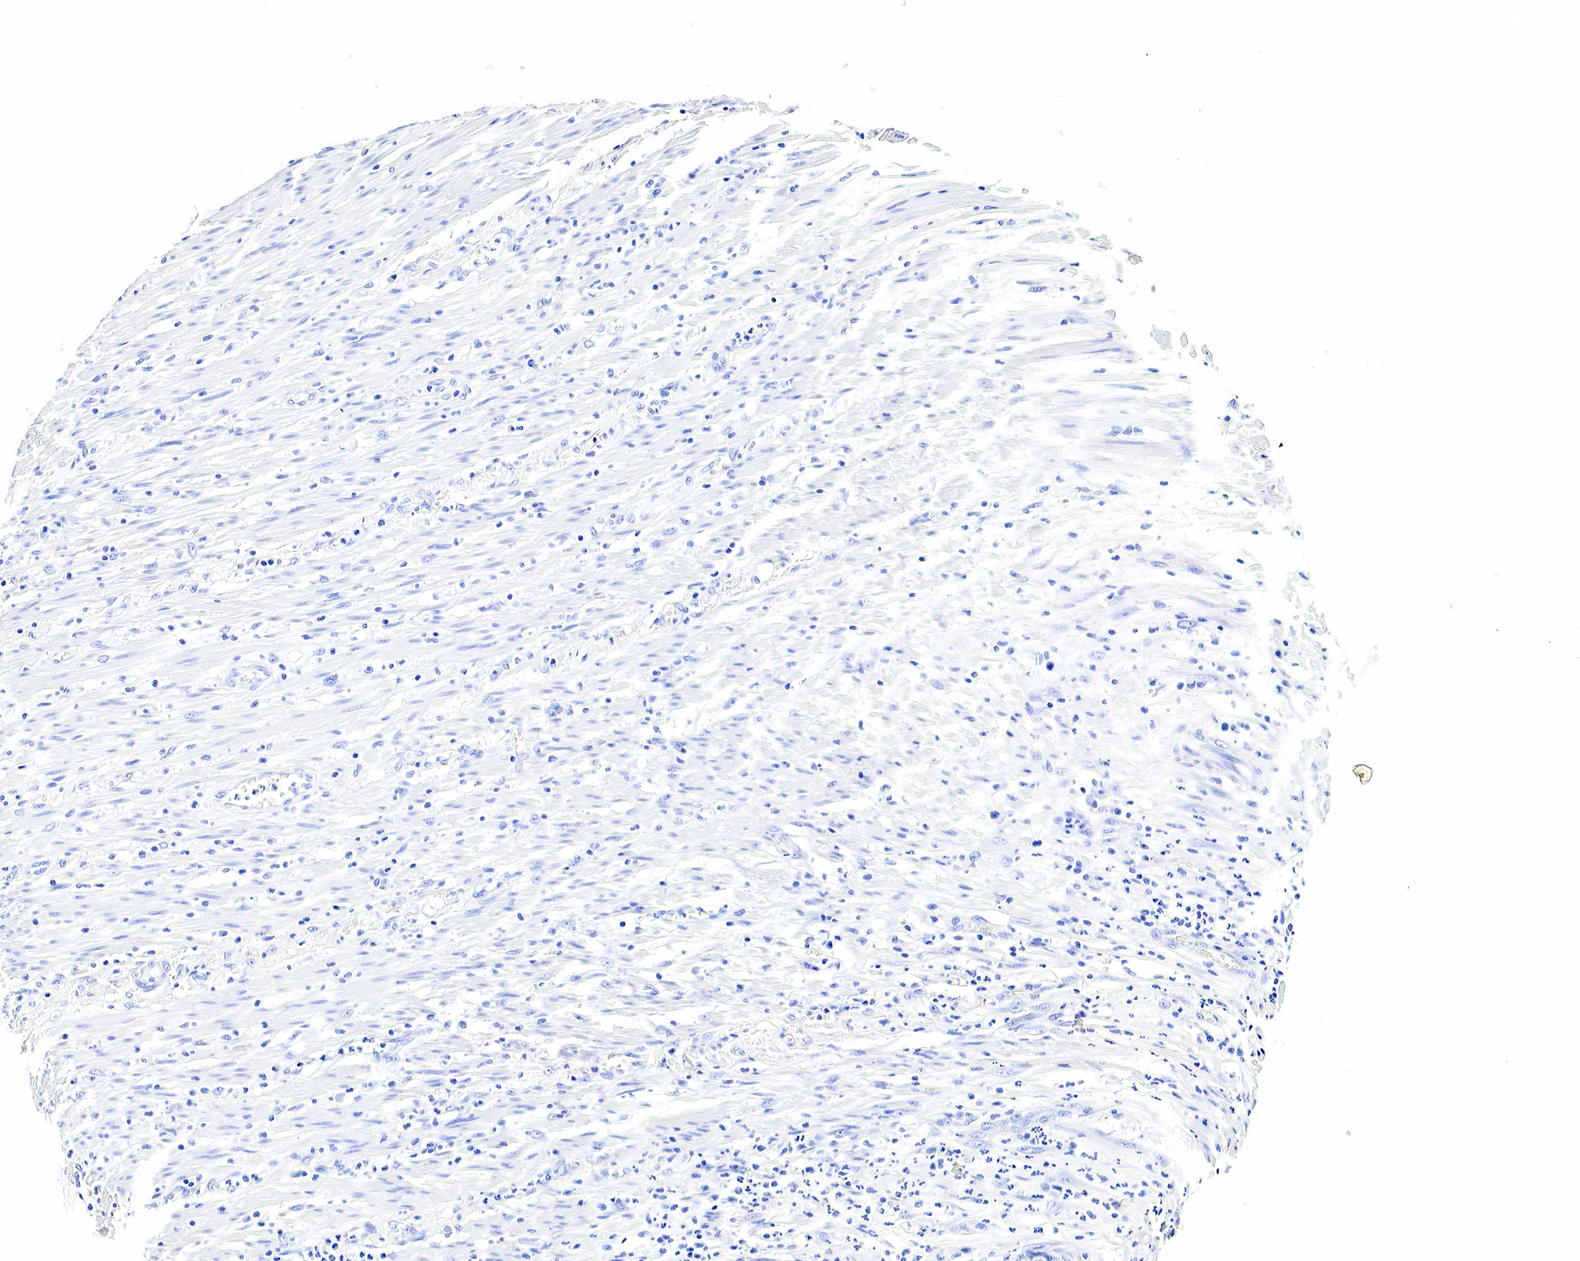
{"staining": {"intensity": "negative", "quantity": "none", "location": "none"}, "tissue": "colorectal cancer", "cell_type": "Tumor cells", "image_type": "cancer", "snomed": [{"axis": "morphology", "description": "Adenocarcinoma, NOS"}, {"axis": "topography", "description": "Colon"}], "caption": "IHC histopathology image of neoplastic tissue: human colorectal cancer (adenocarcinoma) stained with DAB displays no significant protein expression in tumor cells.", "gene": "GAST", "patient": {"sex": "female", "age": 76}}